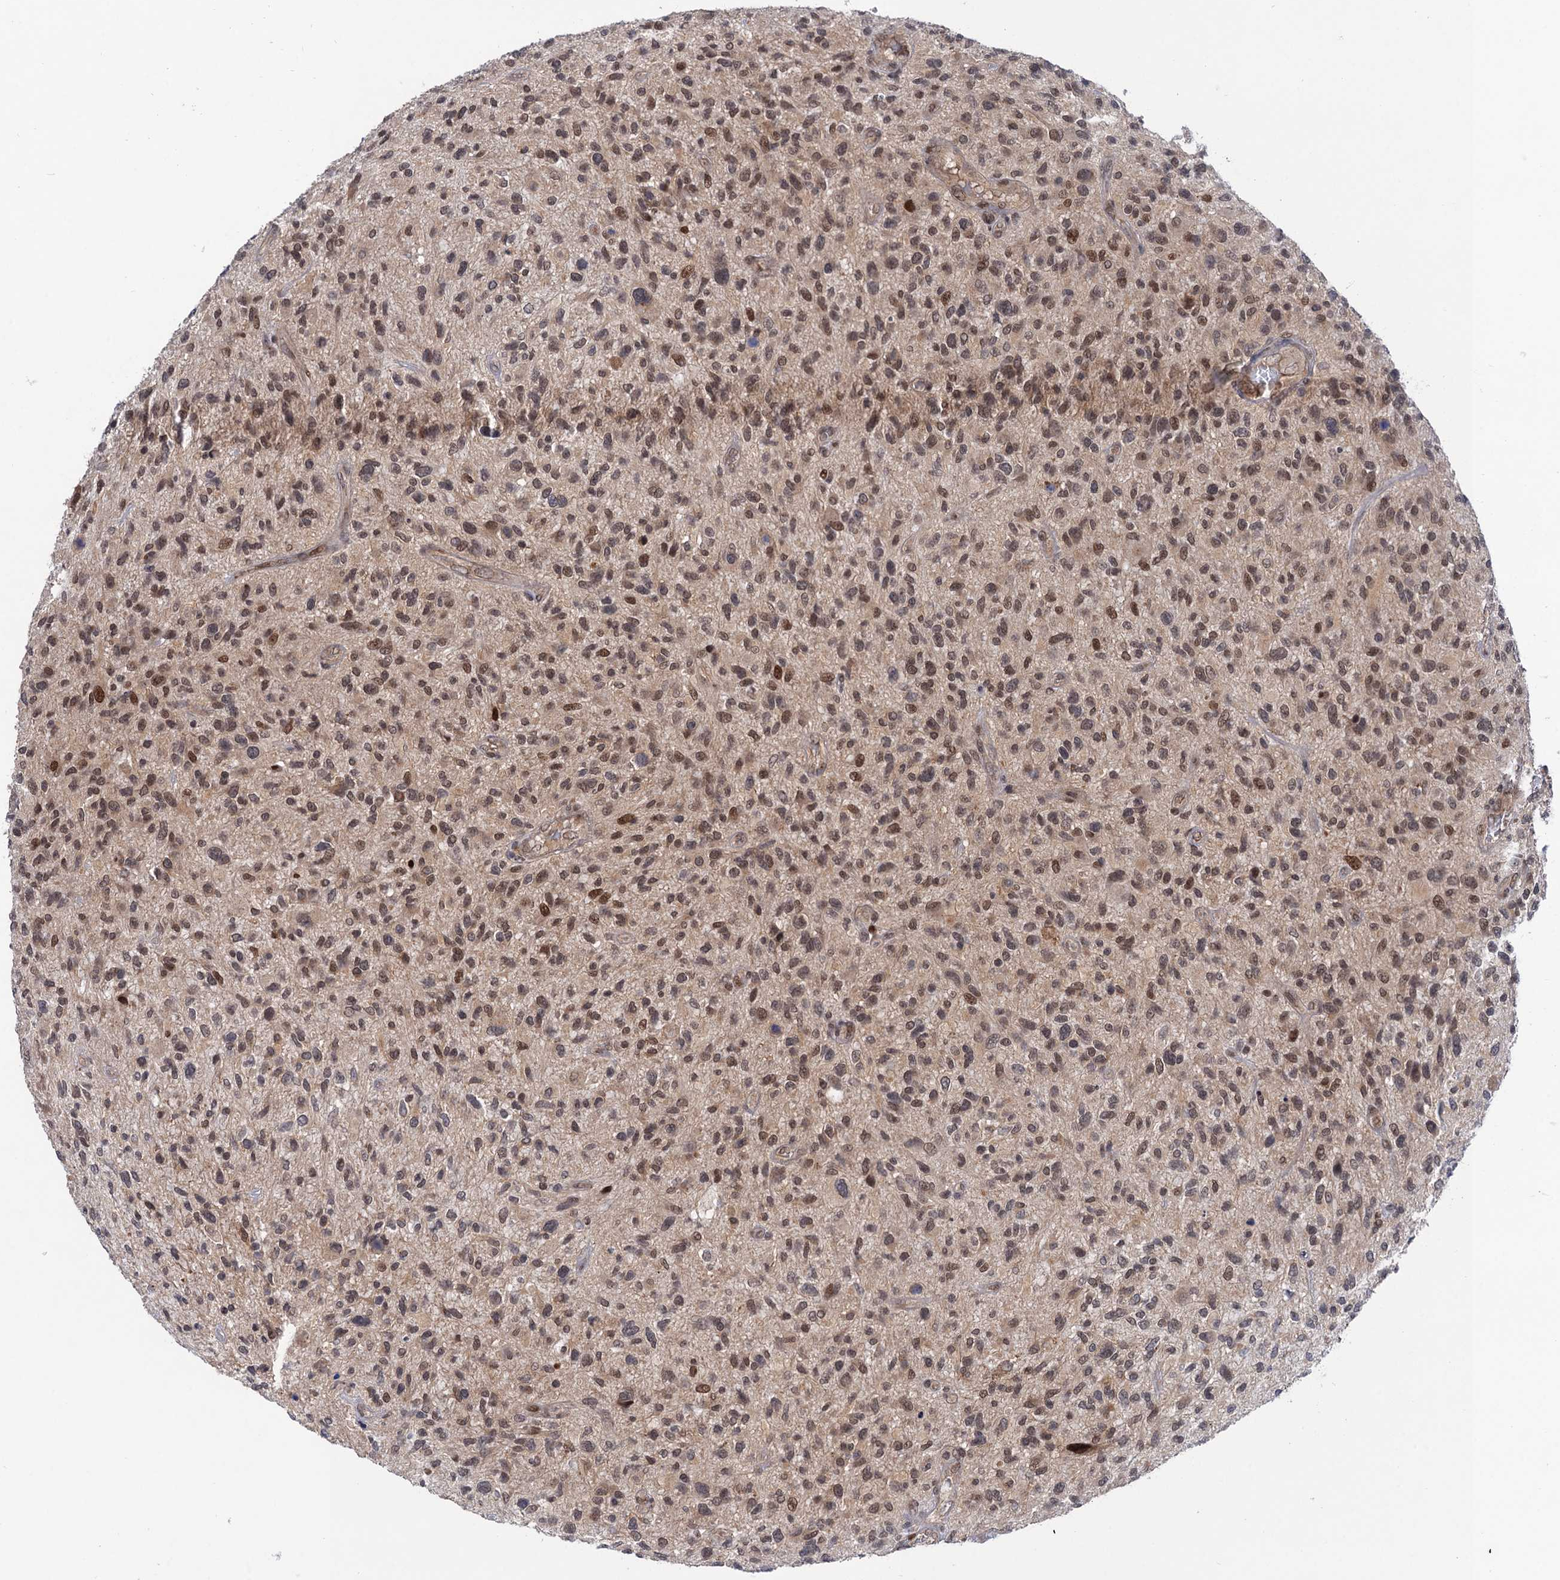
{"staining": {"intensity": "moderate", "quantity": ">75%", "location": "nuclear"}, "tissue": "glioma", "cell_type": "Tumor cells", "image_type": "cancer", "snomed": [{"axis": "morphology", "description": "Glioma, malignant, High grade"}, {"axis": "topography", "description": "Brain"}], "caption": "Human glioma stained for a protein (brown) exhibits moderate nuclear positive positivity in about >75% of tumor cells.", "gene": "NEK8", "patient": {"sex": "male", "age": 47}}